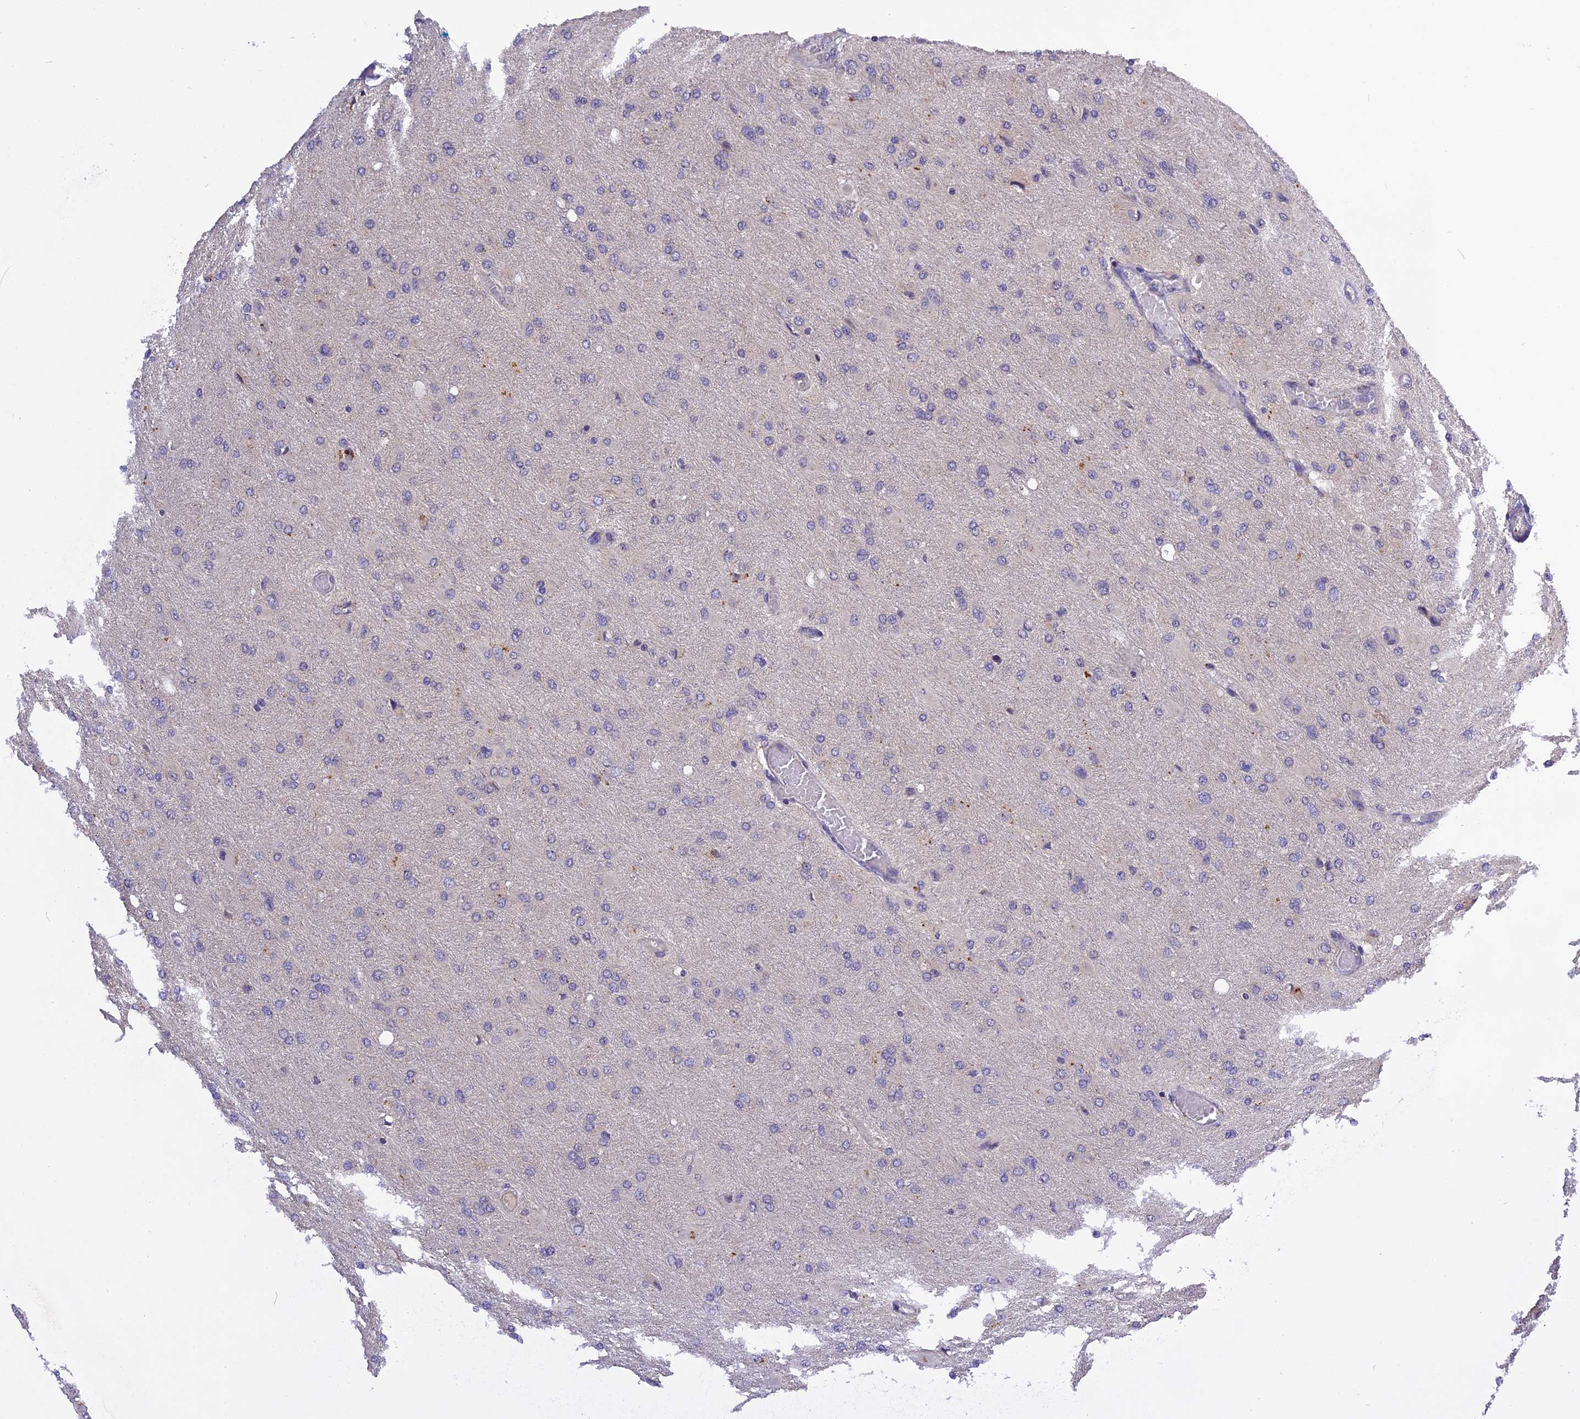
{"staining": {"intensity": "negative", "quantity": "none", "location": "none"}, "tissue": "glioma", "cell_type": "Tumor cells", "image_type": "cancer", "snomed": [{"axis": "morphology", "description": "Glioma, malignant, High grade"}, {"axis": "topography", "description": "Cerebral cortex"}], "caption": "High power microscopy image of an IHC micrograph of glioma, revealing no significant staining in tumor cells.", "gene": "FNIP2", "patient": {"sex": "female", "age": 36}}